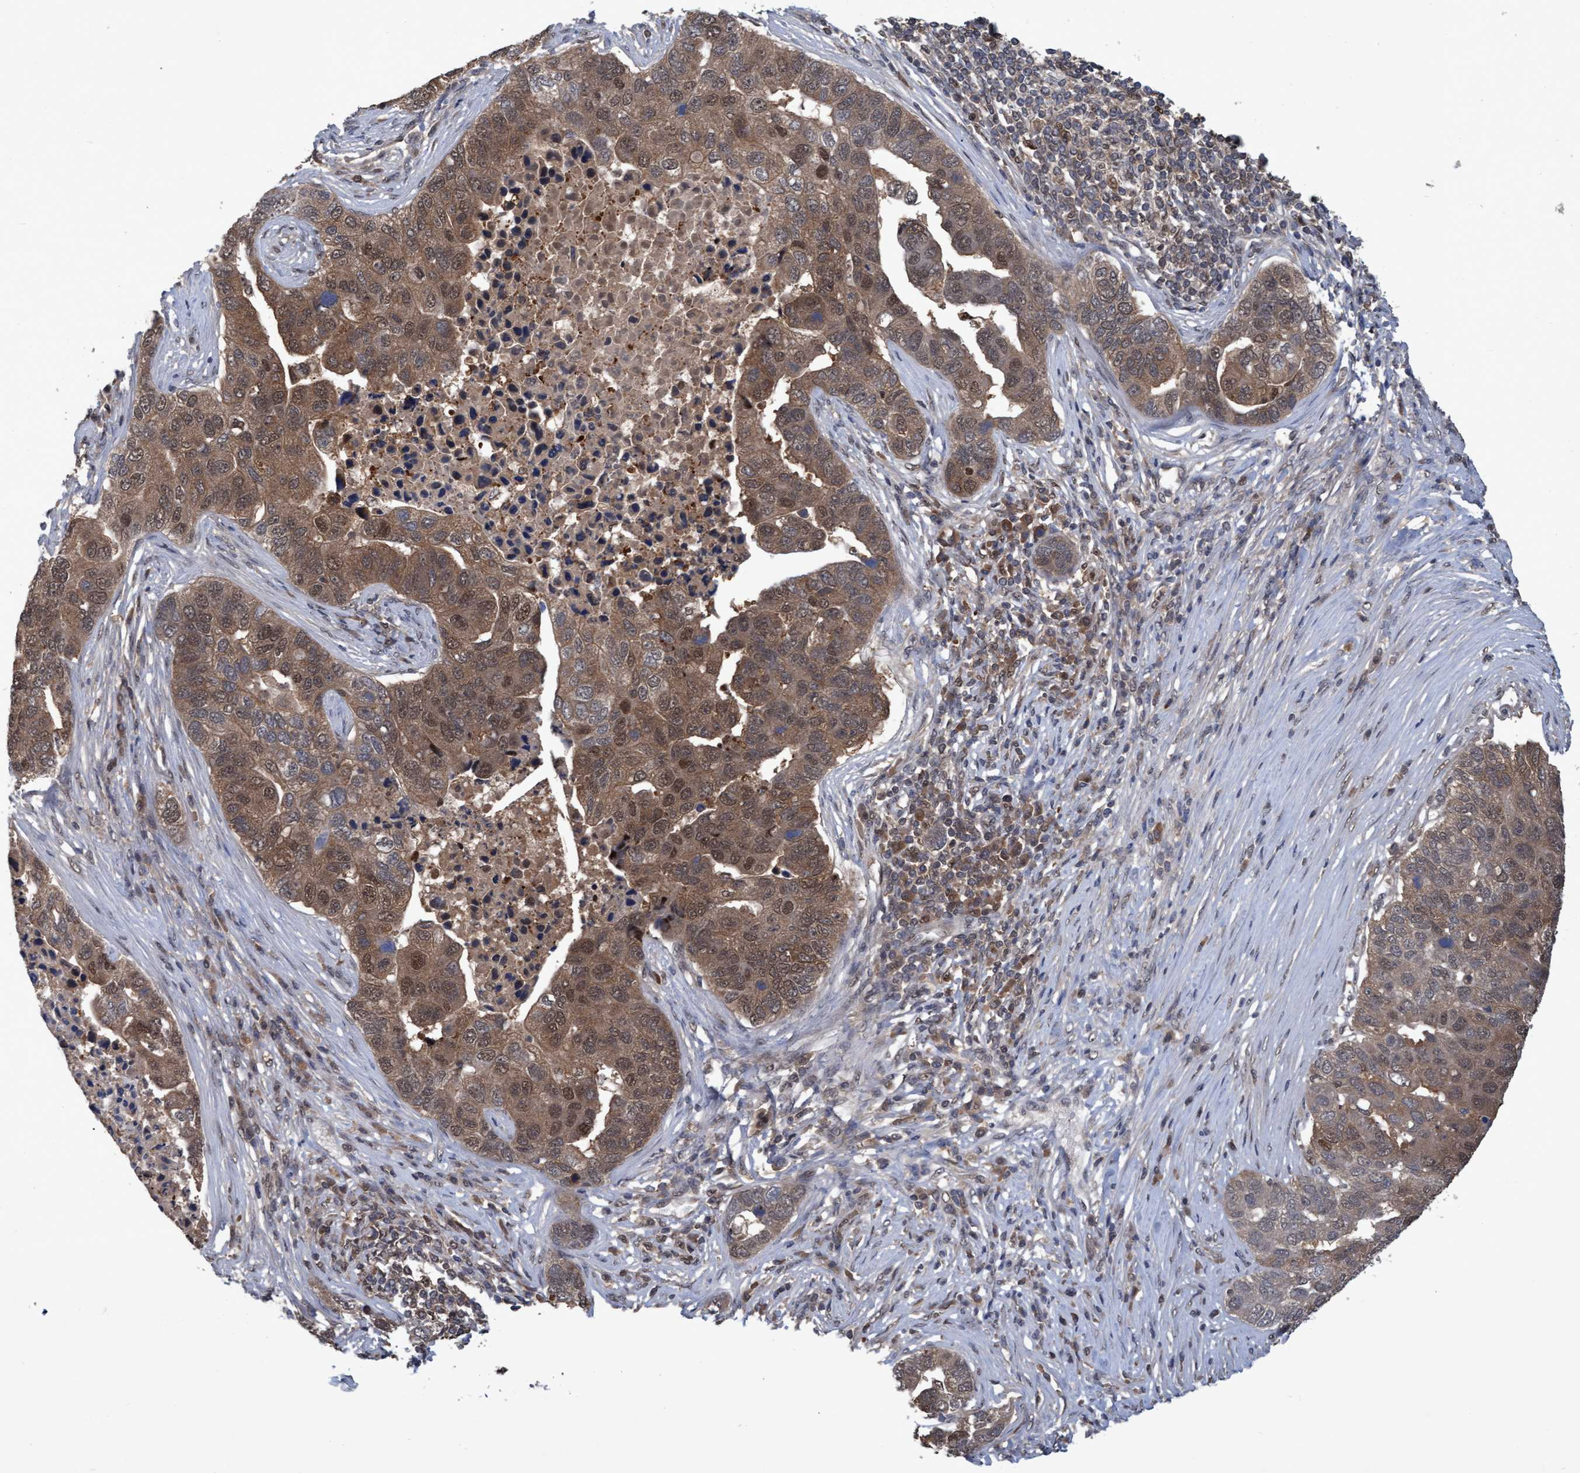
{"staining": {"intensity": "moderate", "quantity": ">75%", "location": "cytoplasmic/membranous,nuclear"}, "tissue": "pancreatic cancer", "cell_type": "Tumor cells", "image_type": "cancer", "snomed": [{"axis": "morphology", "description": "Adenocarcinoma, NOS"}, {"axis": "topography", "description": "Pancreas"}], "caption": "Adenocarcinoma (pancreatic) stained with DAB (3,3'-diaminobenzidine) immunohistochemistry (IHC) shows medium levels of moderate cytoplasmic/membranous and nuclear expression in about >75% of tumor cells.", "gene": "PSMB6", "patient": {"sex": "female", "age": 61}}